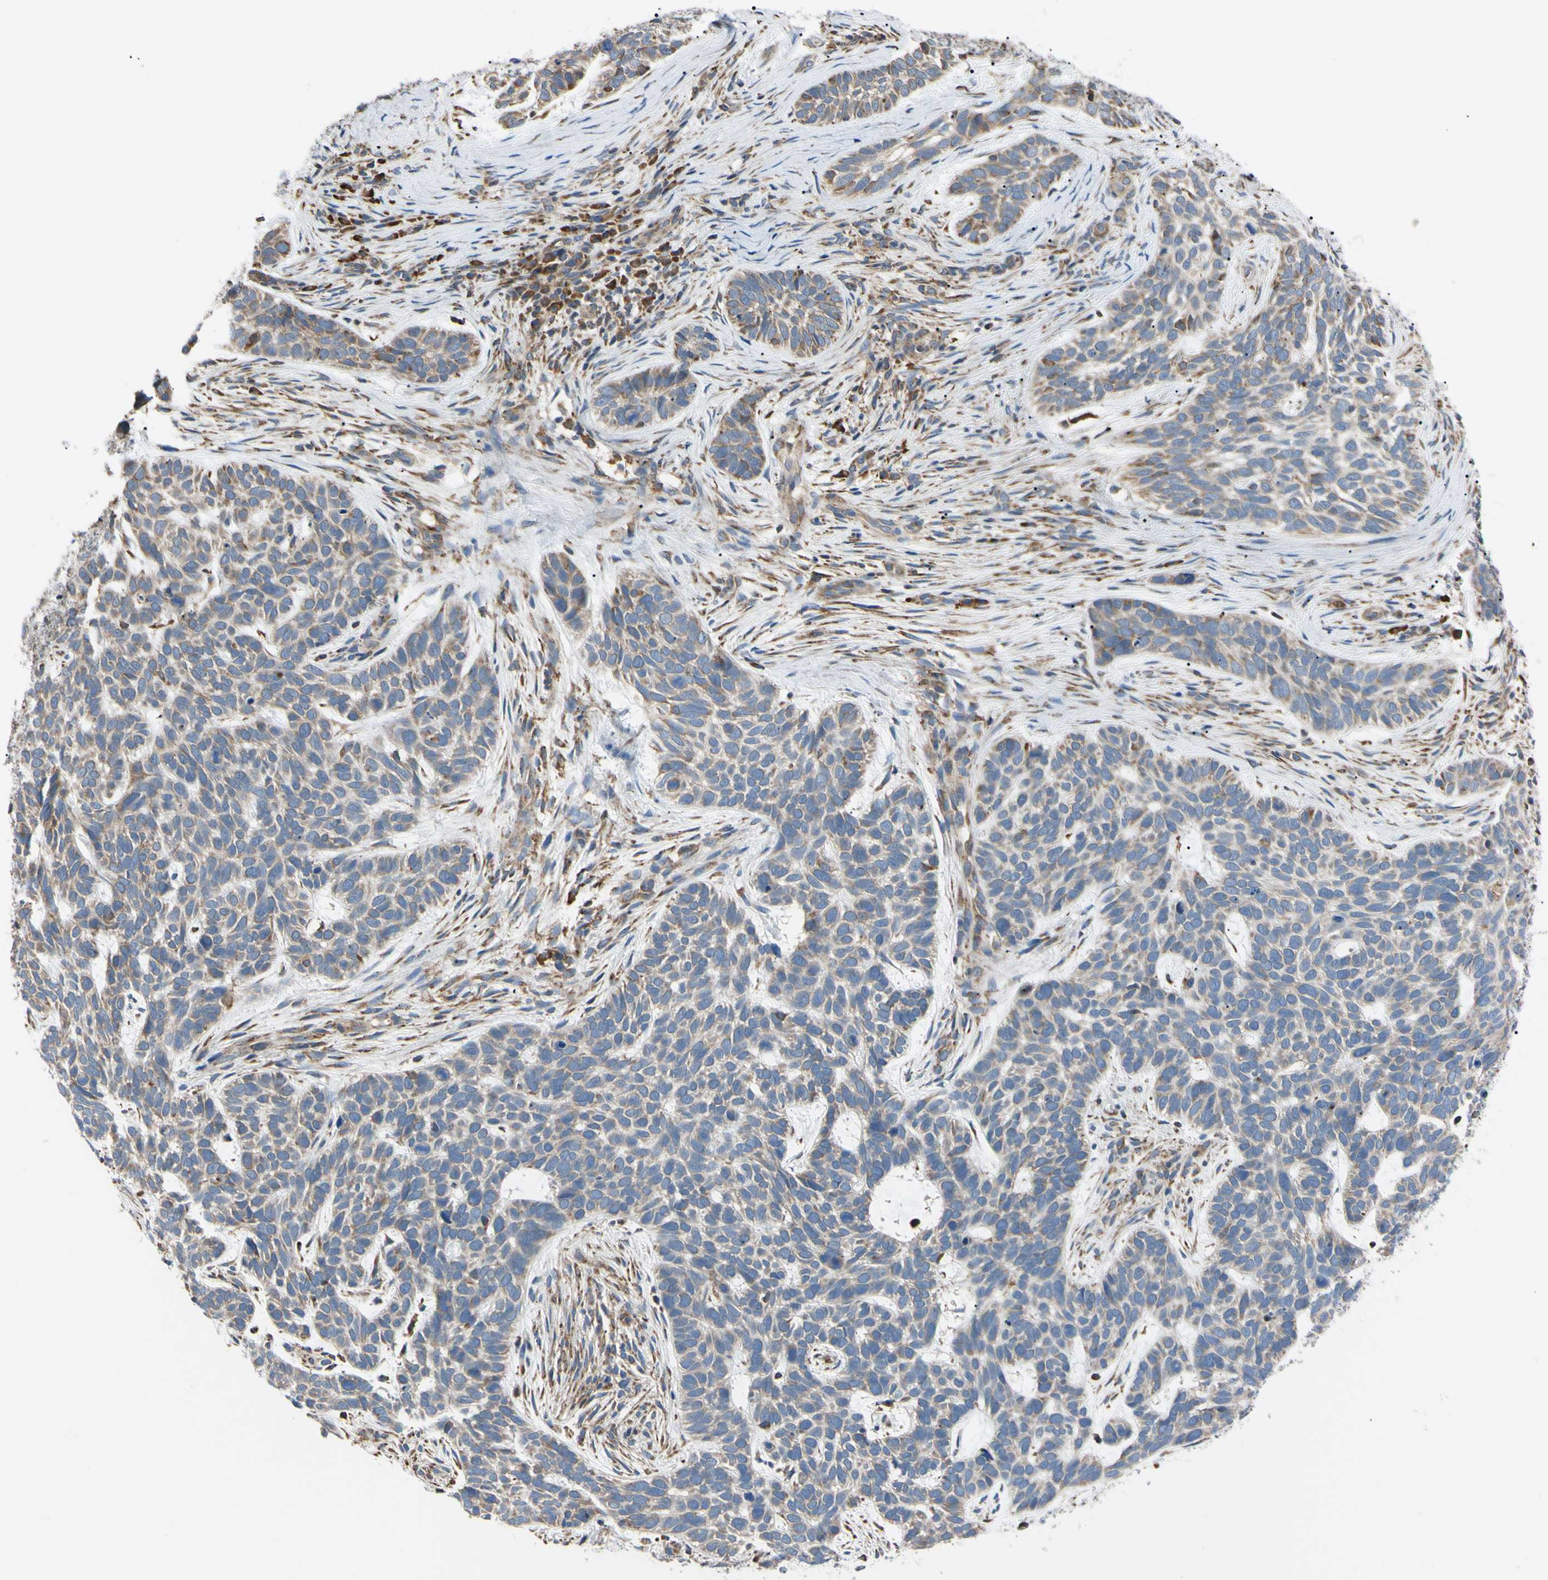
{"staining": {"intensity": "weak", "quantity": "25%-75%", "location": "cytoplasmic/membranous"}, "tissue": "skin cancer", "cell_type": "Tumor cells", "image_type": "cancer", "snomed": [{"axis": "morphology", "description": "Basal cell carcinoma"}, {"axis": "topography", "description": "Skin"}], "caption": "Brown immunohistochemical staining in skin basal cell carcinoma reveals weak cytoplasmic/membranous expression in approximately 25%-75% of tumor cells. (DAB (3,3'-diaminobenzidine) = brown stain, brightfield microscopy at high magnification).", "gene": "BMF", "patient": {"sex": "male", "age": 87}}